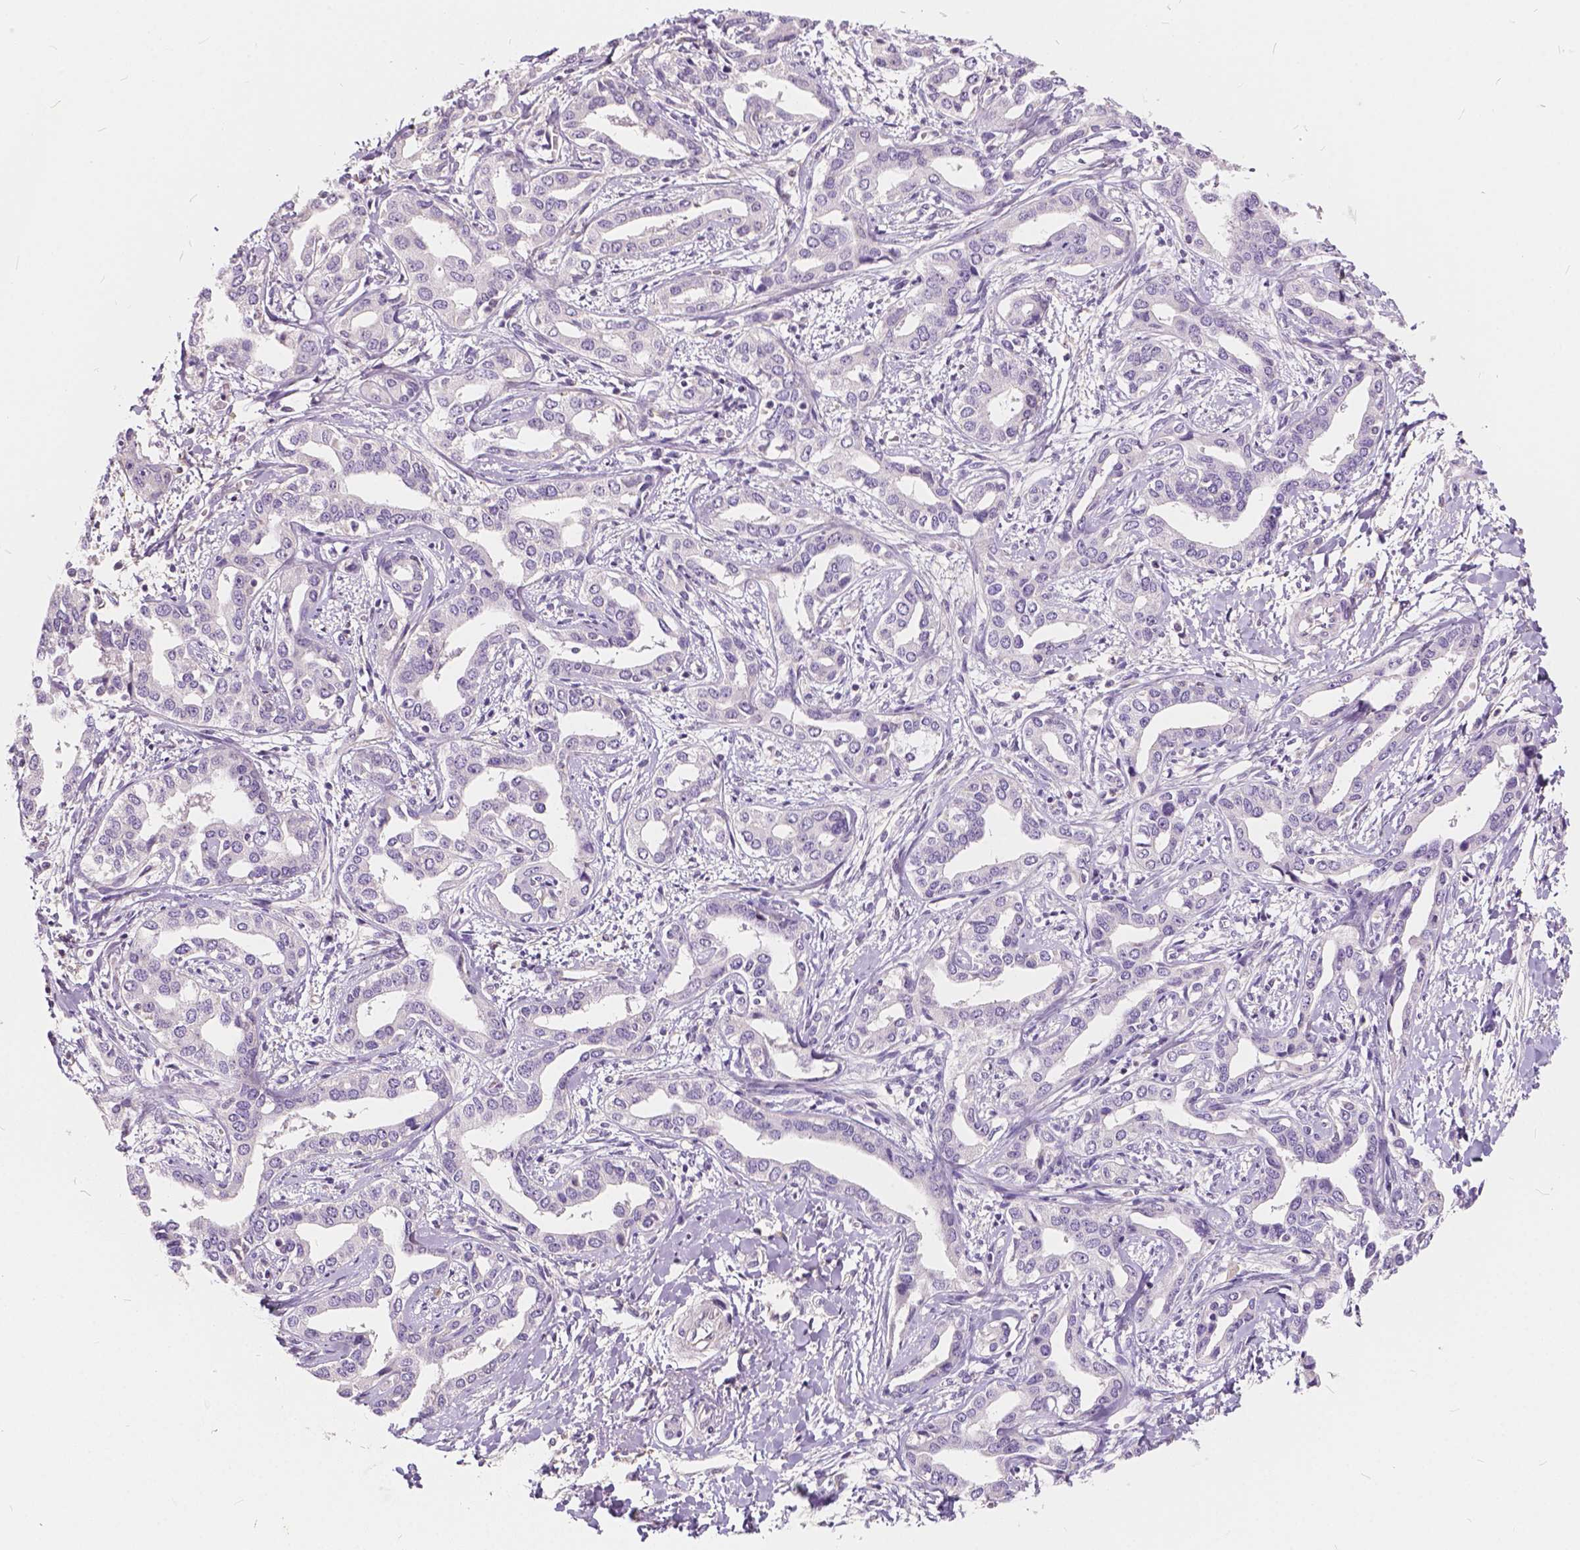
{"staining": {"intensity": "negative", "quantity": "none", "location": "none"}, "tissue": "liver cancer", "cell_type": "Tumor cells", "image_type": "cancer", "snomed": [{"axis": "morphology", "description": "Cholangiocarcinoma"}, {"axis": "topography", "description": "Liver"}], "caption": "DAB immunohistochemical staining of human cholangiocarcinoma (liver) reveals no significant staining in tumor cells.", "gene": "KIAA0513", "patient": {"sex": "male", "age": 59}}